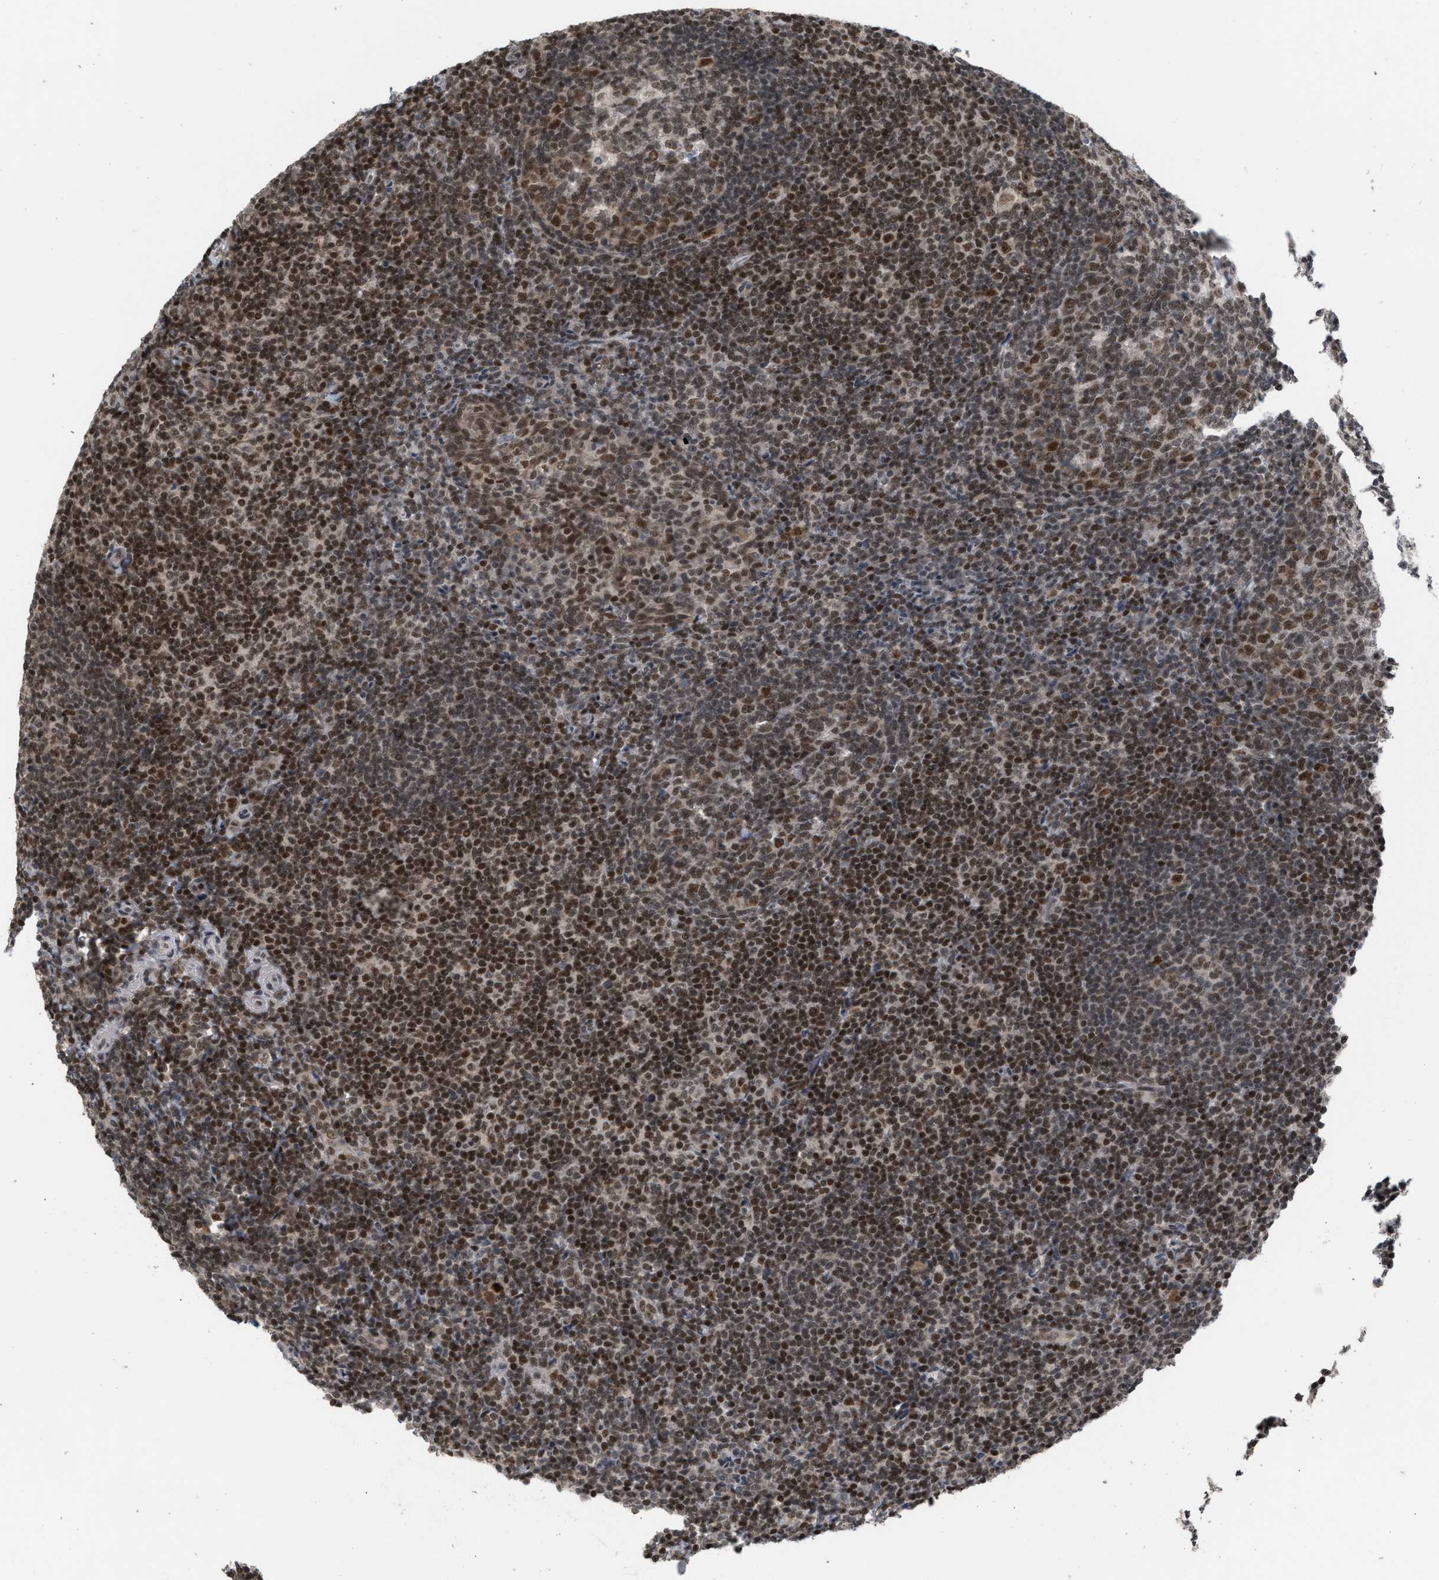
{"staining": {"intensity": "moderate", "quantity": ">75%", "location": "nuclear"}, "tissue": "tonsil", "cell_type": "Germinal center cells", "image_type": "normal", "snomed": [{"axis": "morphology", "description": "Normal tissue, NOS"}, {"axis": "topography", "description": "Tonsil"}], "caption": "Moderate nuclear protein staining is appreciated in about >75% of germinal center cells in tonsil.", "gene": "C9orf78", "patient": {"sex": "male", "age": 37}}